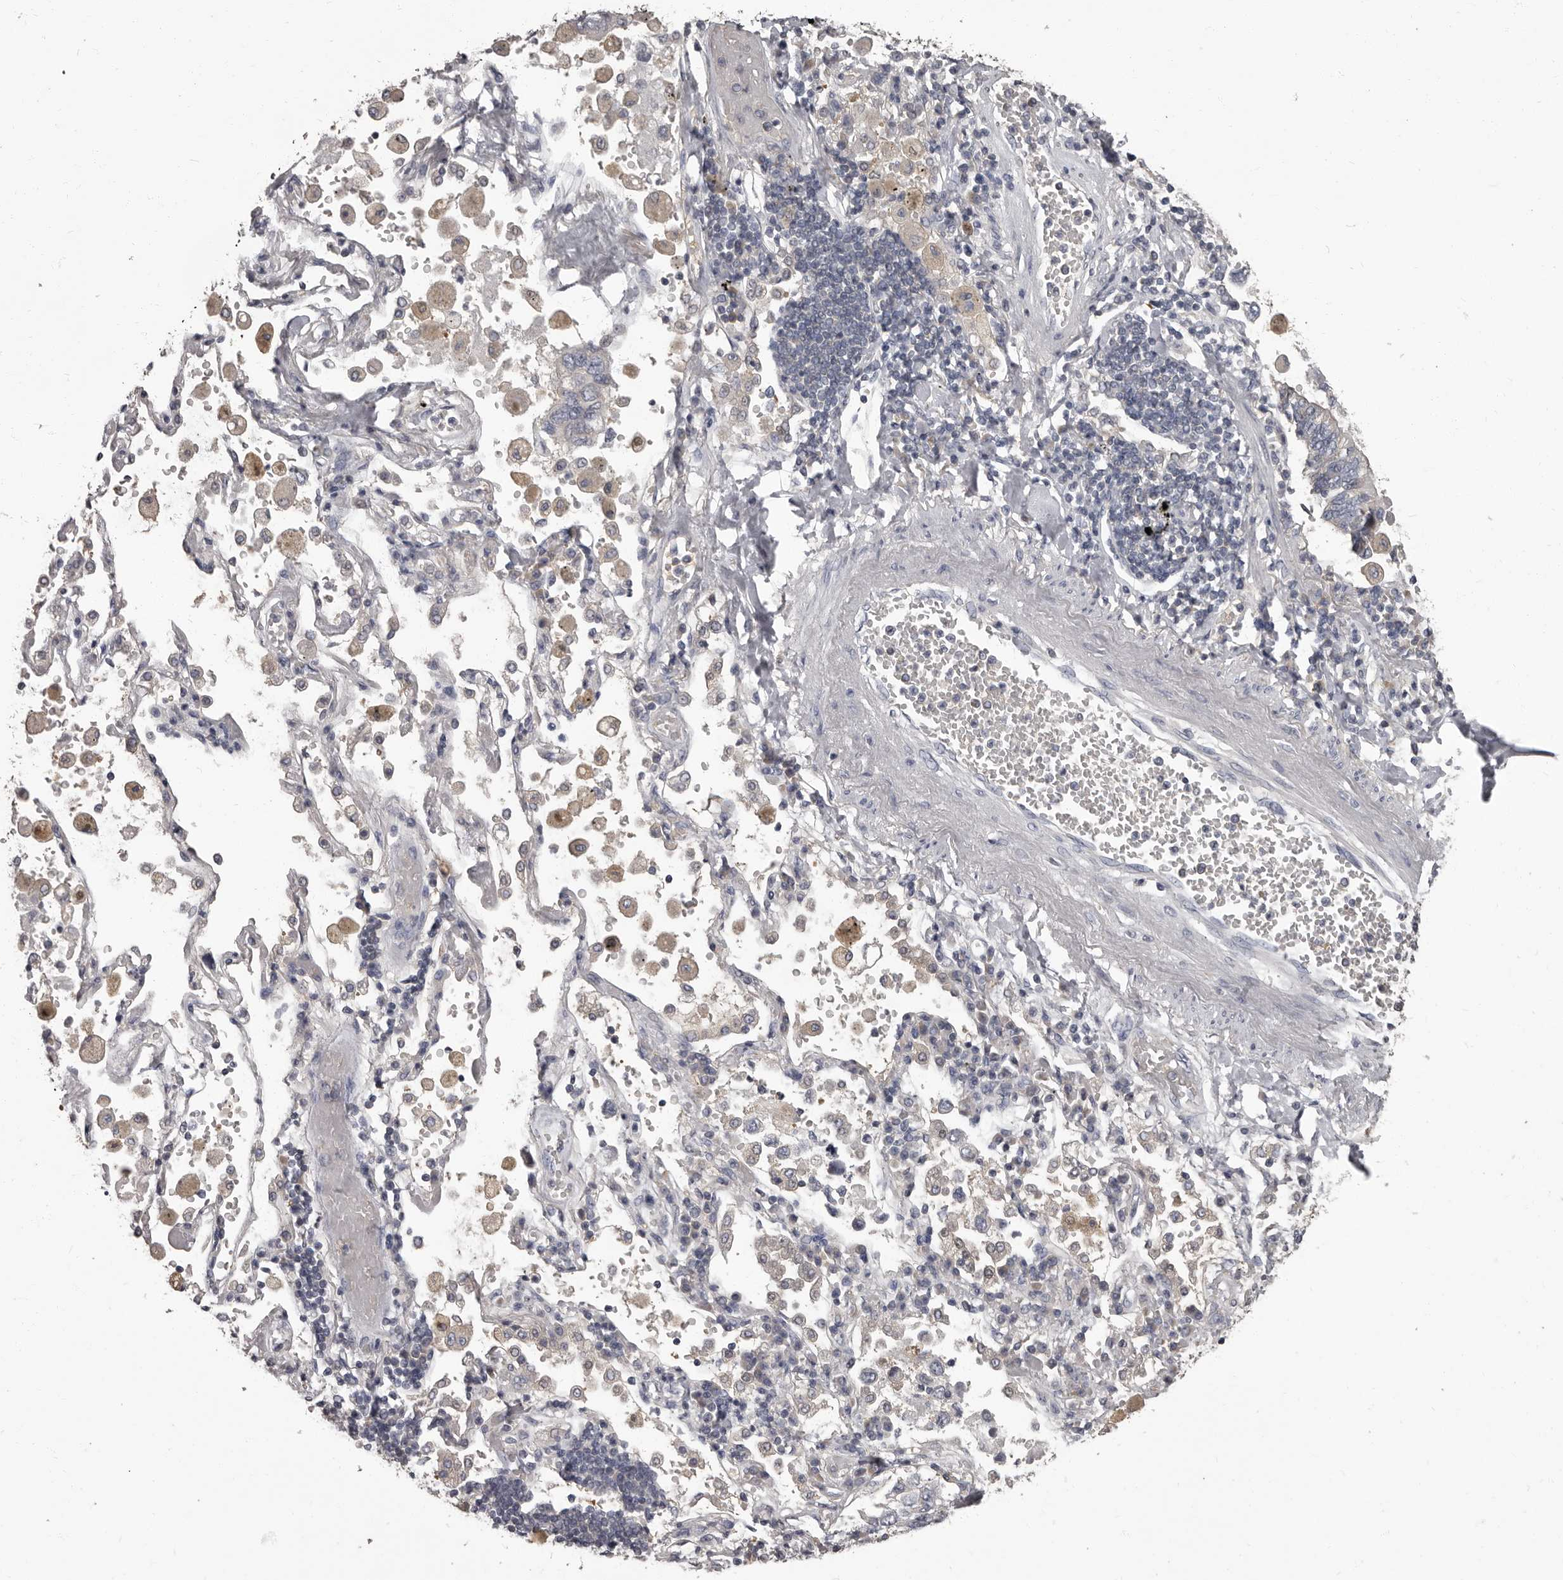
{"staining": {"intensity": "negative", "quantity": "none", "location": "none"}, "tissue": "lung cancer", "cell_type": "Tumor cells", "image_type": "cancer", "snomed": [{"axis": "morphology", "description": "Adenocarcinoma, NOS"}, {"axis": "topography", "description": "Lung"}], "caption": "An immunohistochemistry (IHC) micrograph of lung cancer is shown. There is no staining in tumor cells of lung cancer.", "gene": "APEH", "patient": {"sex": "male", "age": 63}}